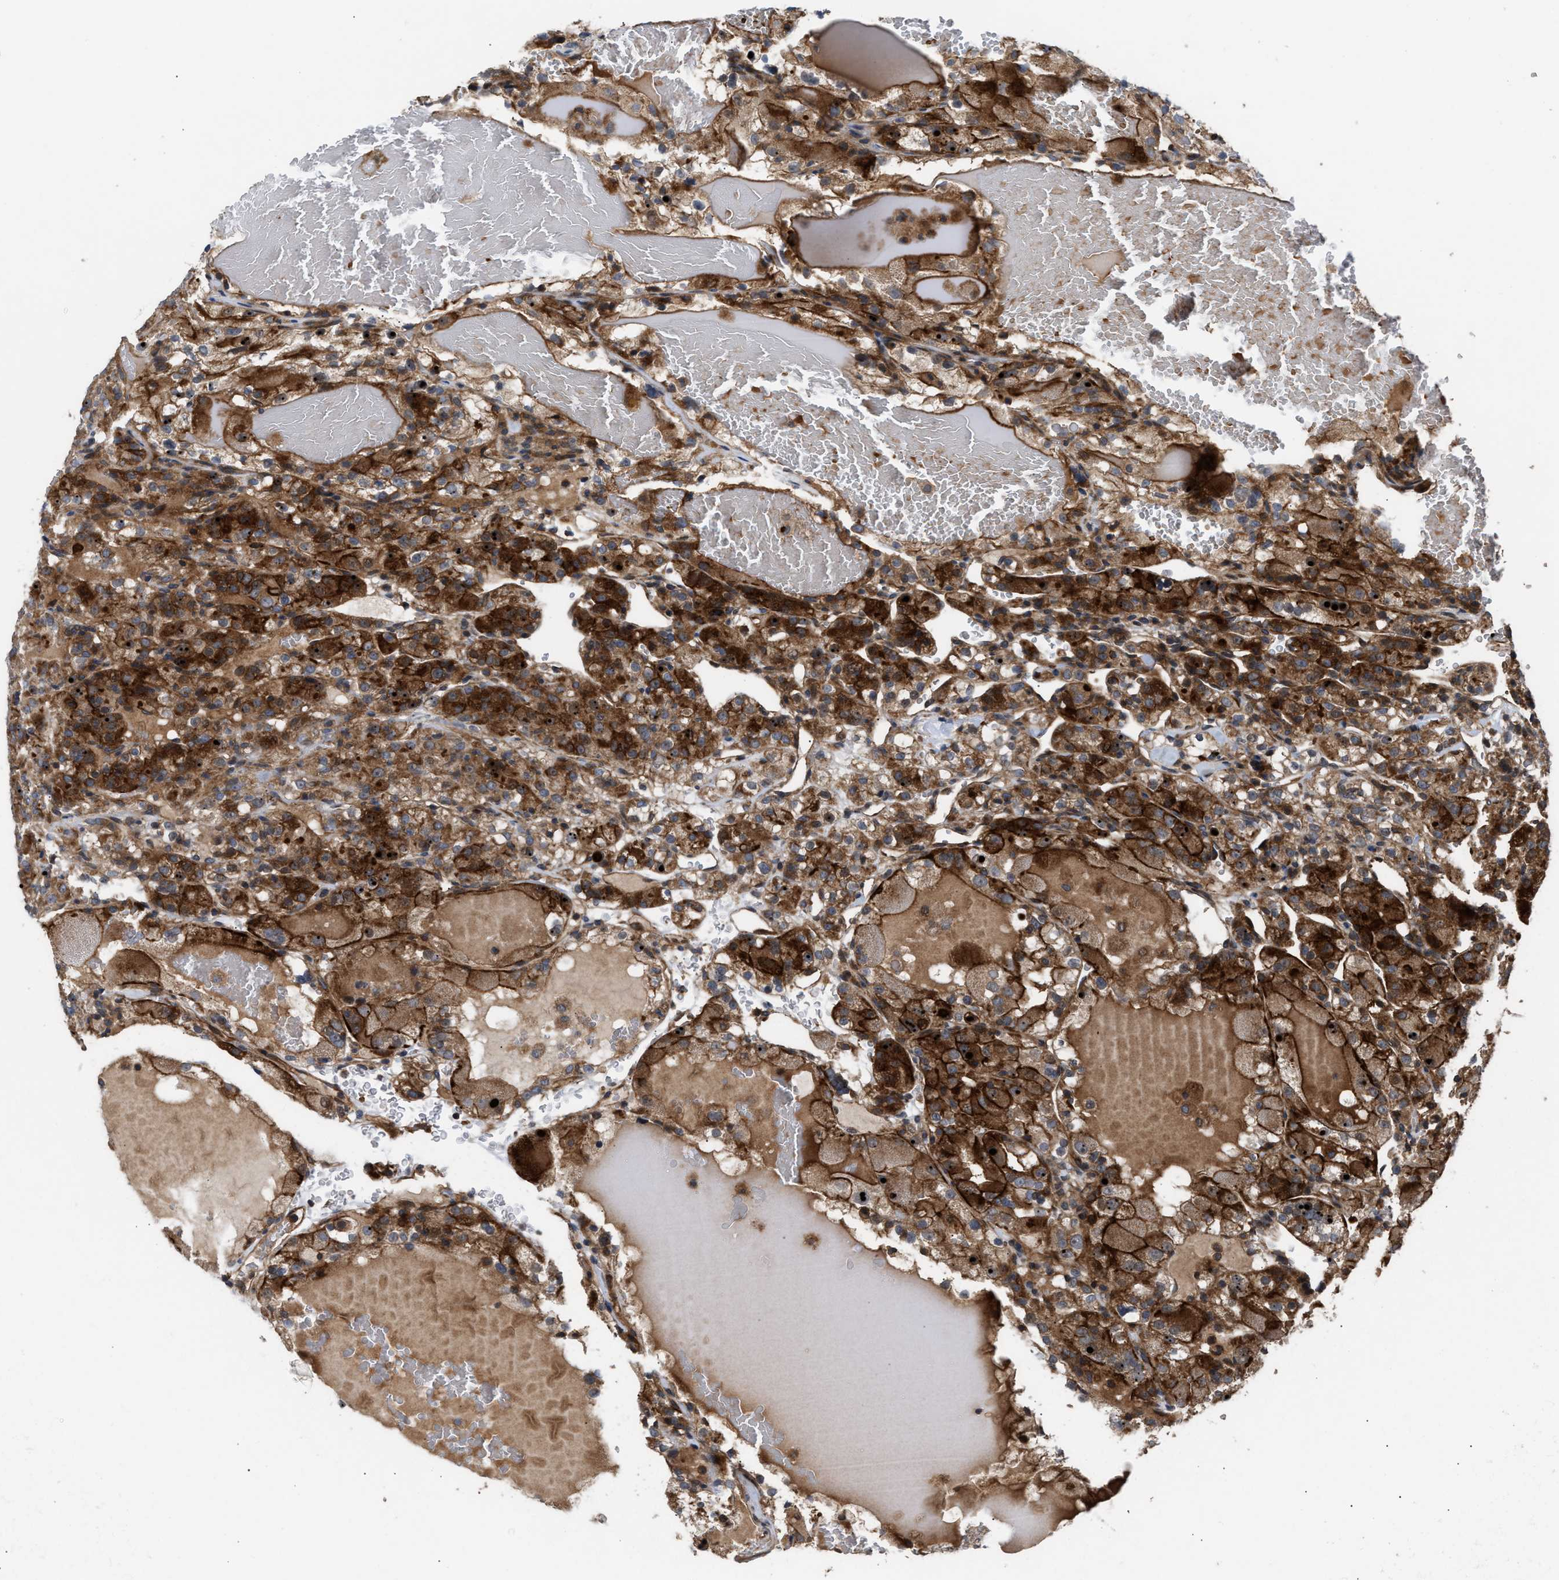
{"staining": {"intensity": "strong", "quantity": ">75%", "location": "cytoplasmic/membranous"}, "tissue": "renal cancer", "cell_type": "Tumor cells", "image_type": "cancer", "snomed": [{"axis": "morphology", "description": "Normal tissue, NOS"}, {"axis": "morphology", "description": "Adenocarcinoma, NOS"}, {"axis": "topography", "description": "Kidney"}], "caption": "IHC staining of adenocarcinoma (renal), which demonstrates high levels of strong cytoplasmic/membranous staining in approximately >75% of tumor cells indicating strong cytoplasmic/membranous protein staining. The staining was performed using DAB (3,3'-diaminobenzidine) (brown) for protein detection and nuclei were counterstained in hematoxylin (blue).", "gene": "STAU1", "patient": {"sex": "male", "age": 61}}